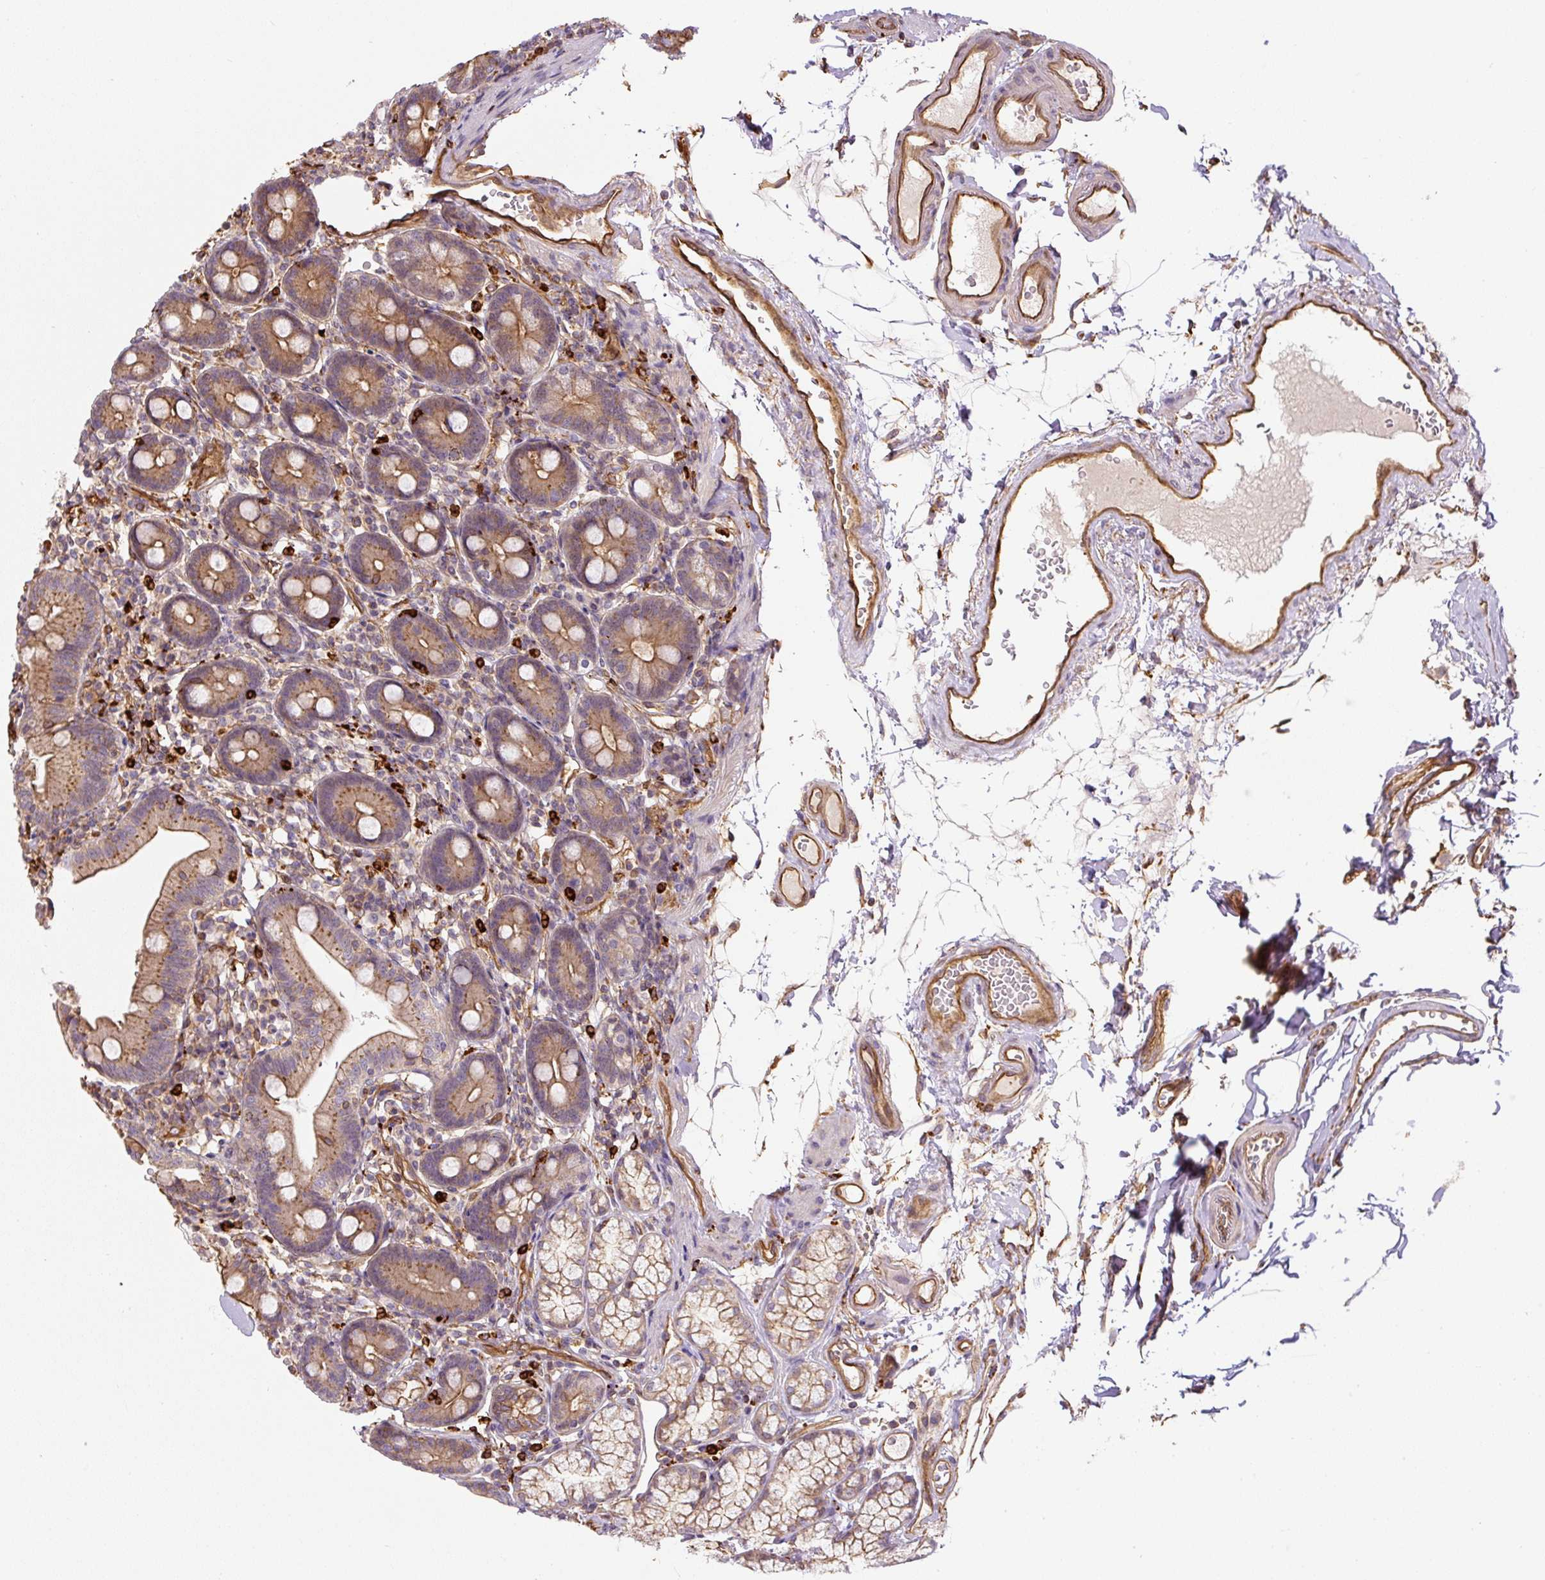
{"staining": {"intensity": "moderate", "quantity": ">75%", "location": "cytoplasmic/membranous"}, "tissue": "duodenum", "cell_type": "Glandular cells", "image_type": "normal", "snomed": [{"axis": "morphology", "description": "Normal tissue, NOS"}, {"axis": "topography", "description": "Duodenum"}], "caption": "This is a histology image of immunohistochemistry staining of normal duodenum, which shows moderate positivity in the cytoplasmic/membranous of glandular cells.", "gene": "B3GALT5", "patient": {"sex": "female", "age": 67}}